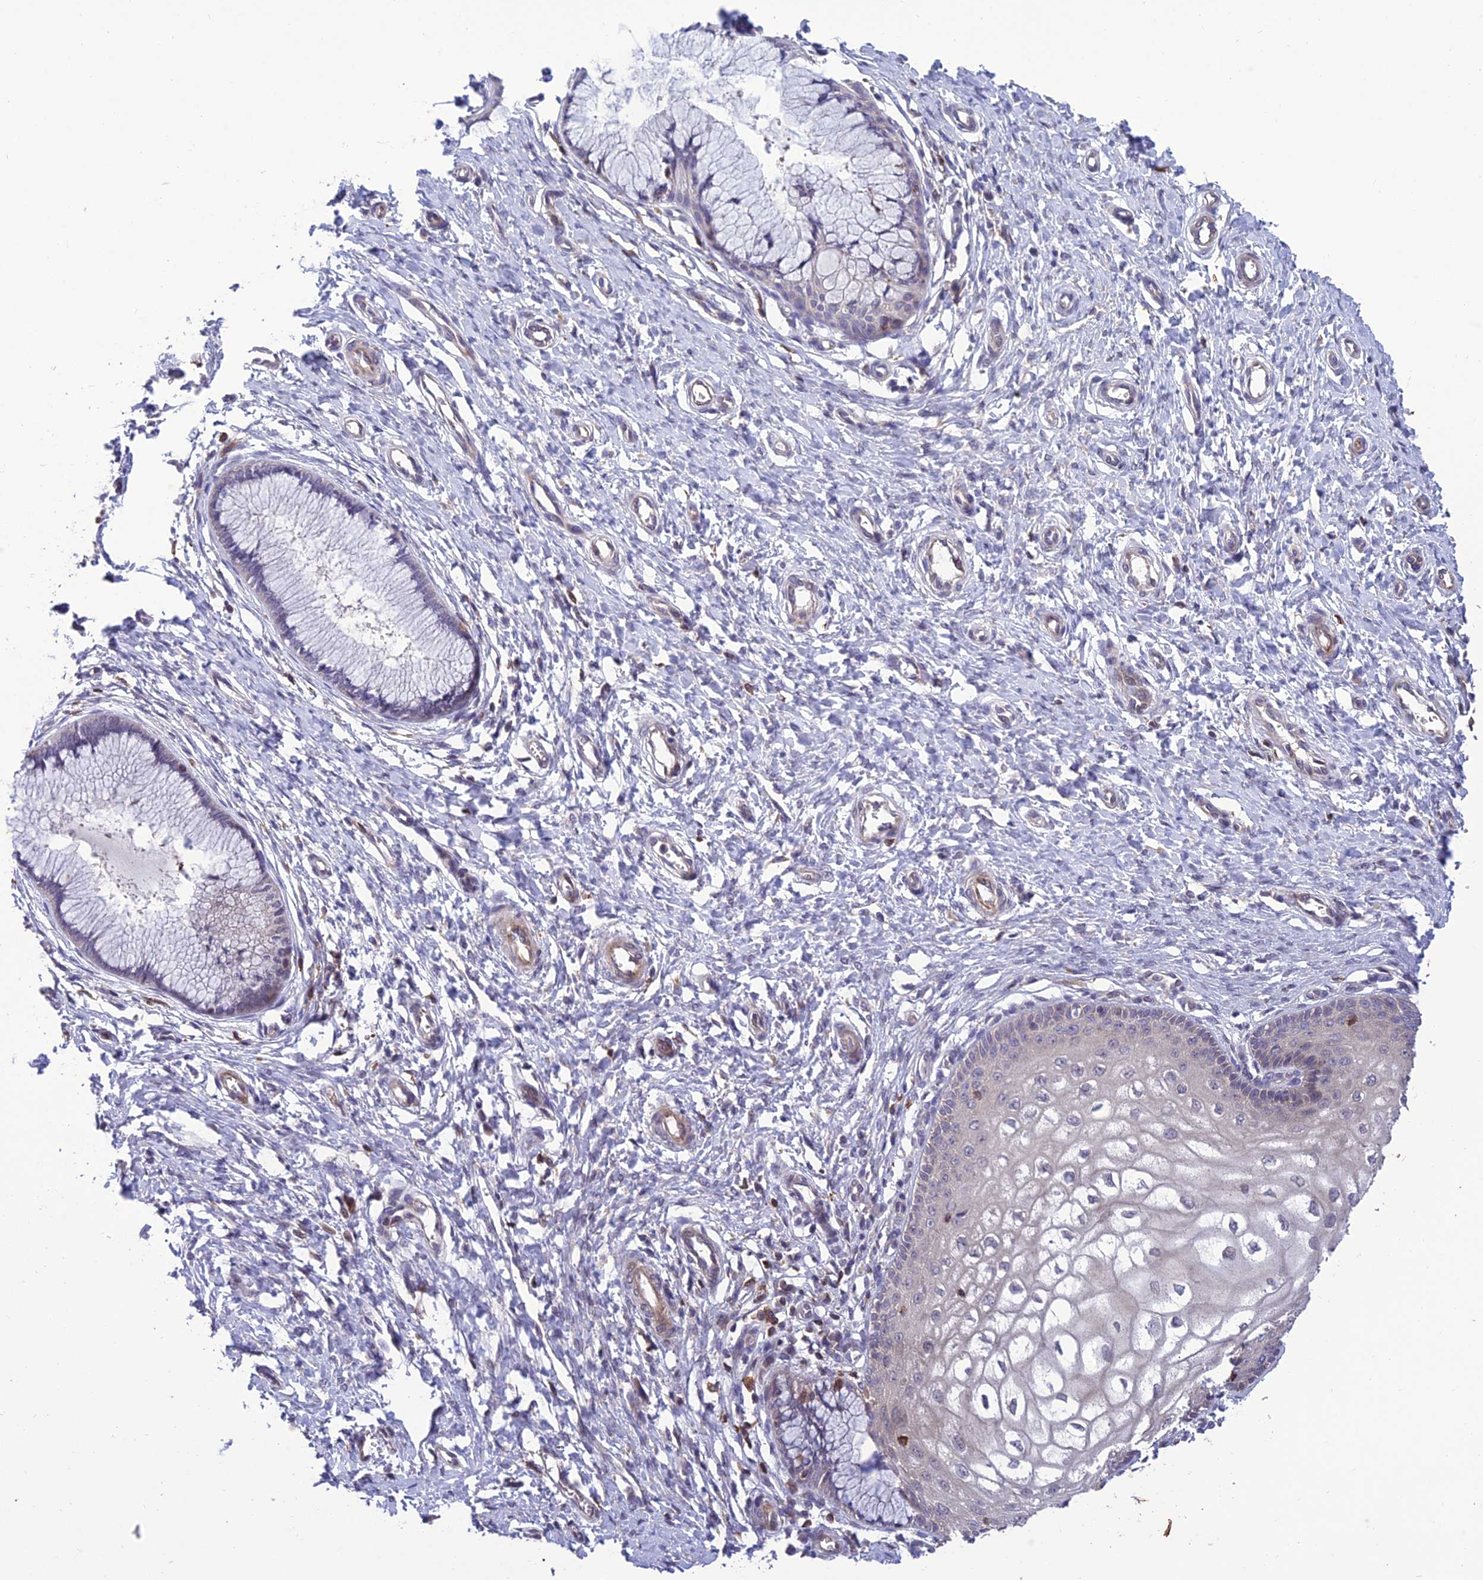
{"staining": {"intensity": "weak", "quantity": "<25%", "location": "cytoplasmic/membranous"}, "tissue": "cervix", "cell_type": "Glandular cells", "image_type": "normal", "snomed": [{"axis": "morphology", "description": "Normal tissue, NOS"}, {"axis": "topography", "description": "Cervix"}], "caption": "Immunohistochemistry histopathology image of benign cervix: cervix stained with DAB shows no significant protein expression in glandular cells.", "gene": "FAM76A", "patient": {"sex": "female", "age": 55}}